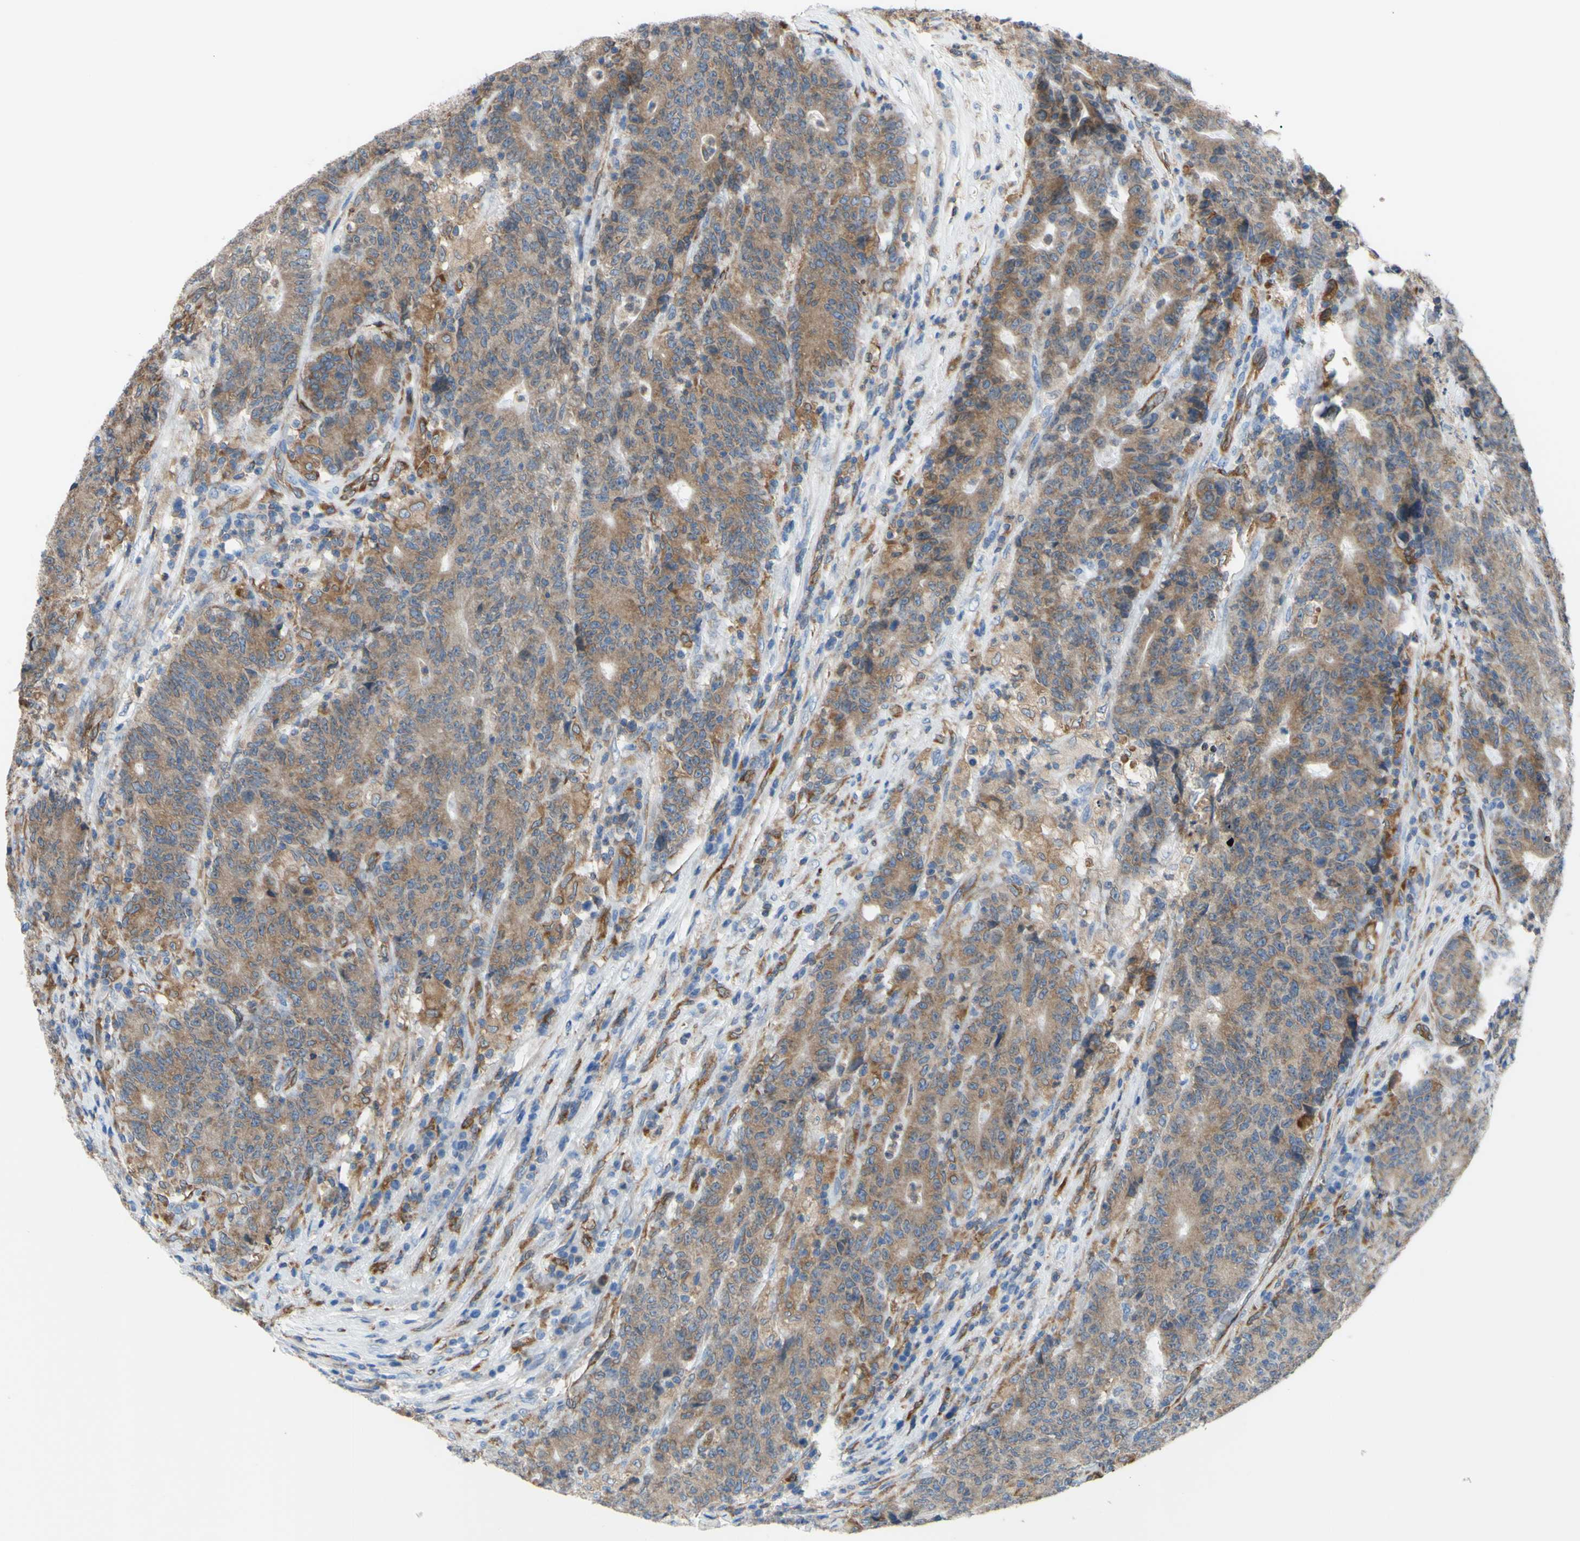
{"staining": {"intensity": "moderate", "quantity": ">75%", "location": "cytoplasmic/membranous"}, "tissue": "colorectal cancer", "cell_type": "Tumor cells", "image_type": "cancer", "snomed": [{"axis": "morphology", "description": "Normal tissue, NOS"}, {"axis": "morphology", "description": "Adenocarcinoma, NOS"}, {"axis": "topography", "description": "Colon"}], "caption": "Moderate cytoplasmic/membranous expression for a protein is present in approximately >75% of tumor cells of colorectal adenocarcinoma using immunohistochemistry.", "gene": "MGST2", "patient": {"sex": "female", "age": 75}}